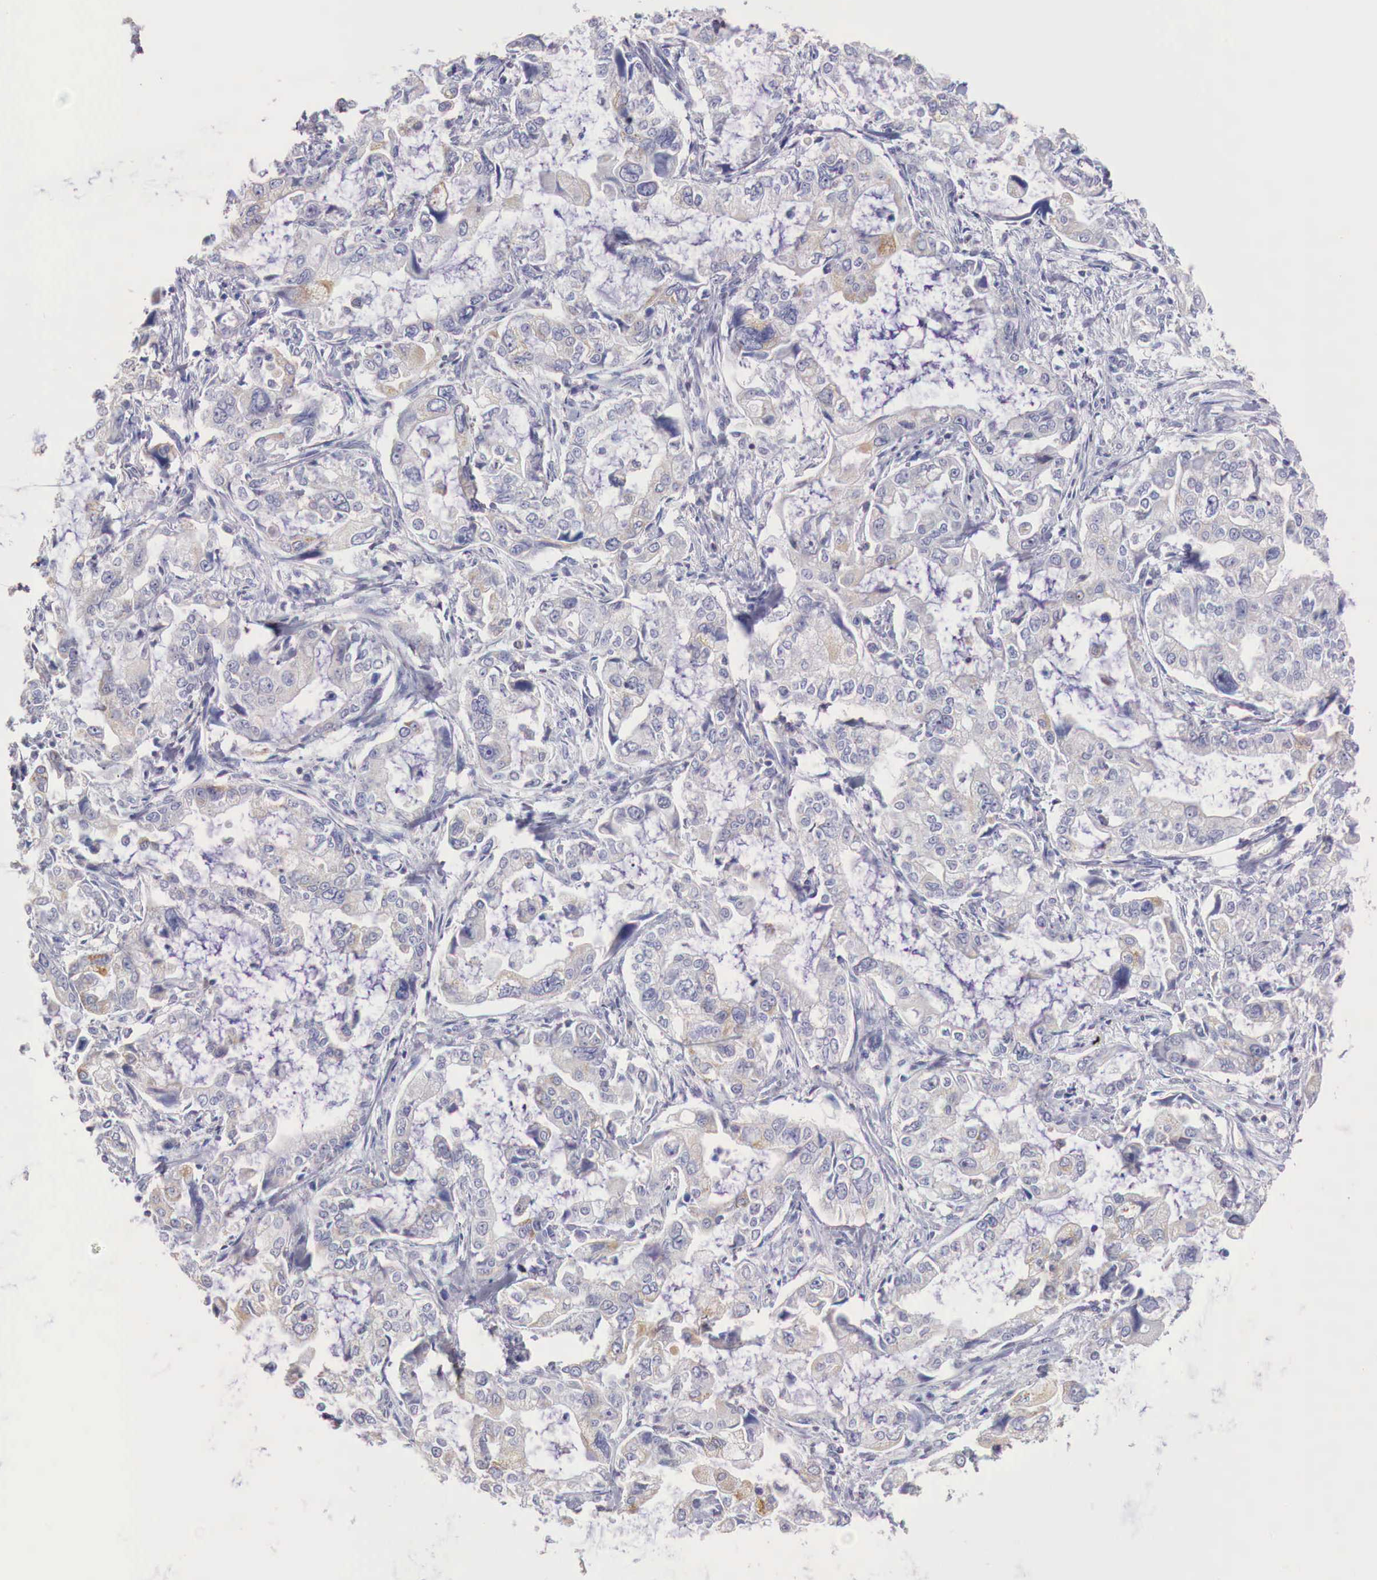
{"staining": {"intensity": "weak", "quantity": "<25%", "location": "cytoplasmic/membranous"}, "tissue": "stomach cancer", "cell_type": "Tumor cells", "image_type": "cancer", "snomed": [{"axis": "morphology", "description": "Adenocarcinoma, NOS"}, {"axis": "topography", "description": "Pancreas"}, {"axis": "topography", "description": "Stomach, upper"}], "caption": "Immunohistochemistry of stomach cancer shows no positivity in tumor cells.", "gene": "IDH3G", "patient": {"sex": "male", "age": 77}}